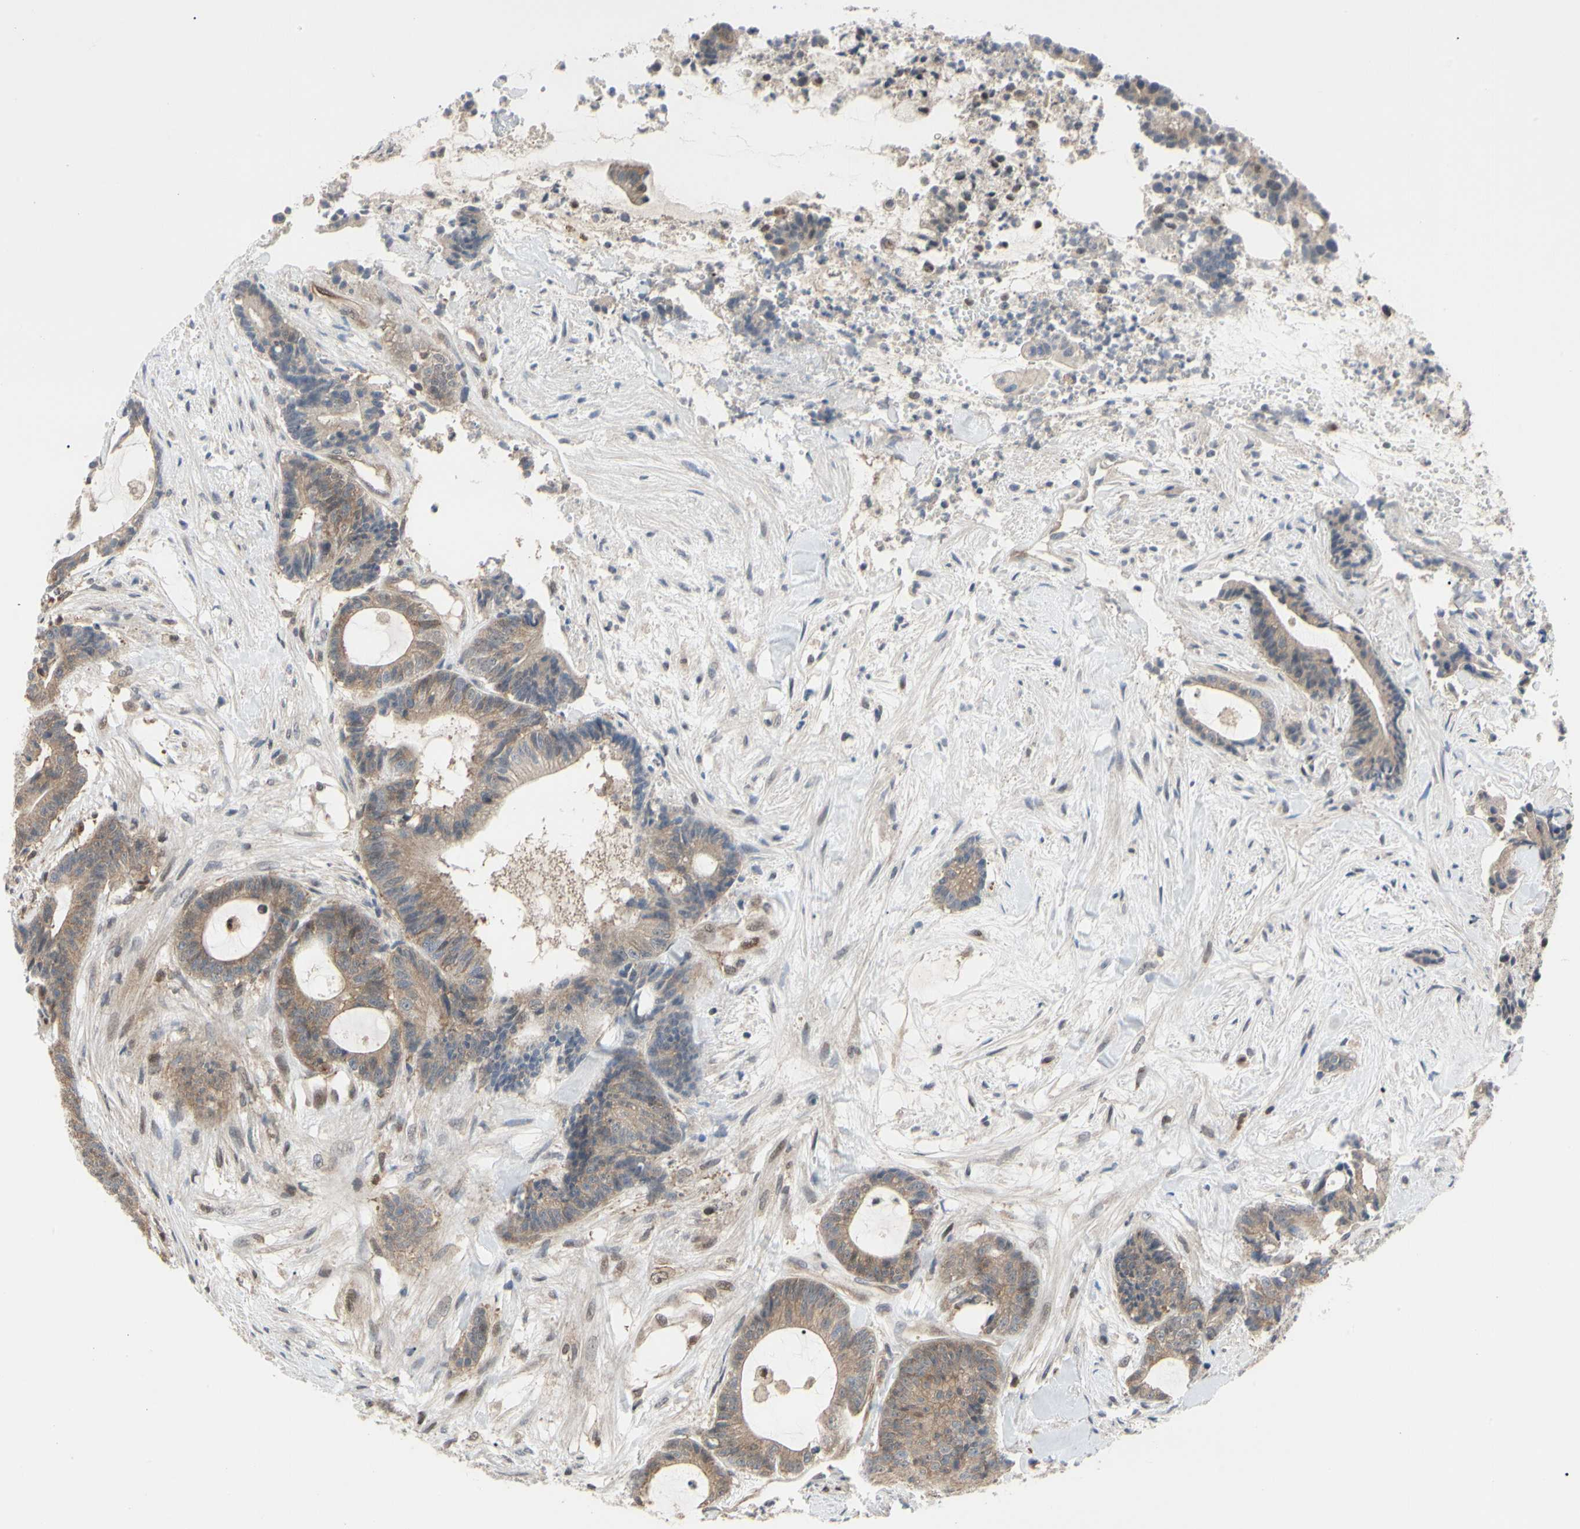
{"staining": {"intensity": "weak", "quantity": ">75%", "location": "cytoplasmic/membranous"}, "tissue": "colorectal cancer", "cell_type": "Tumor cells", "image_type": "cancer", "snomed": [{"axis": "morphology", "description": "Adenocarcinoma, NOS"}, {"axis": "topography", "description": "Colon"}], "caption": "Immunohistochemistry (IHC) micrograph of human colorectal adenocarcinoma stained for a protein (brown), which exhibits low levels of weak cytoplasmic/membranous staining in approximately >75% of tumor cells.", "gene": "CDK5", "patient": {"sex": "female", "age": 84}}